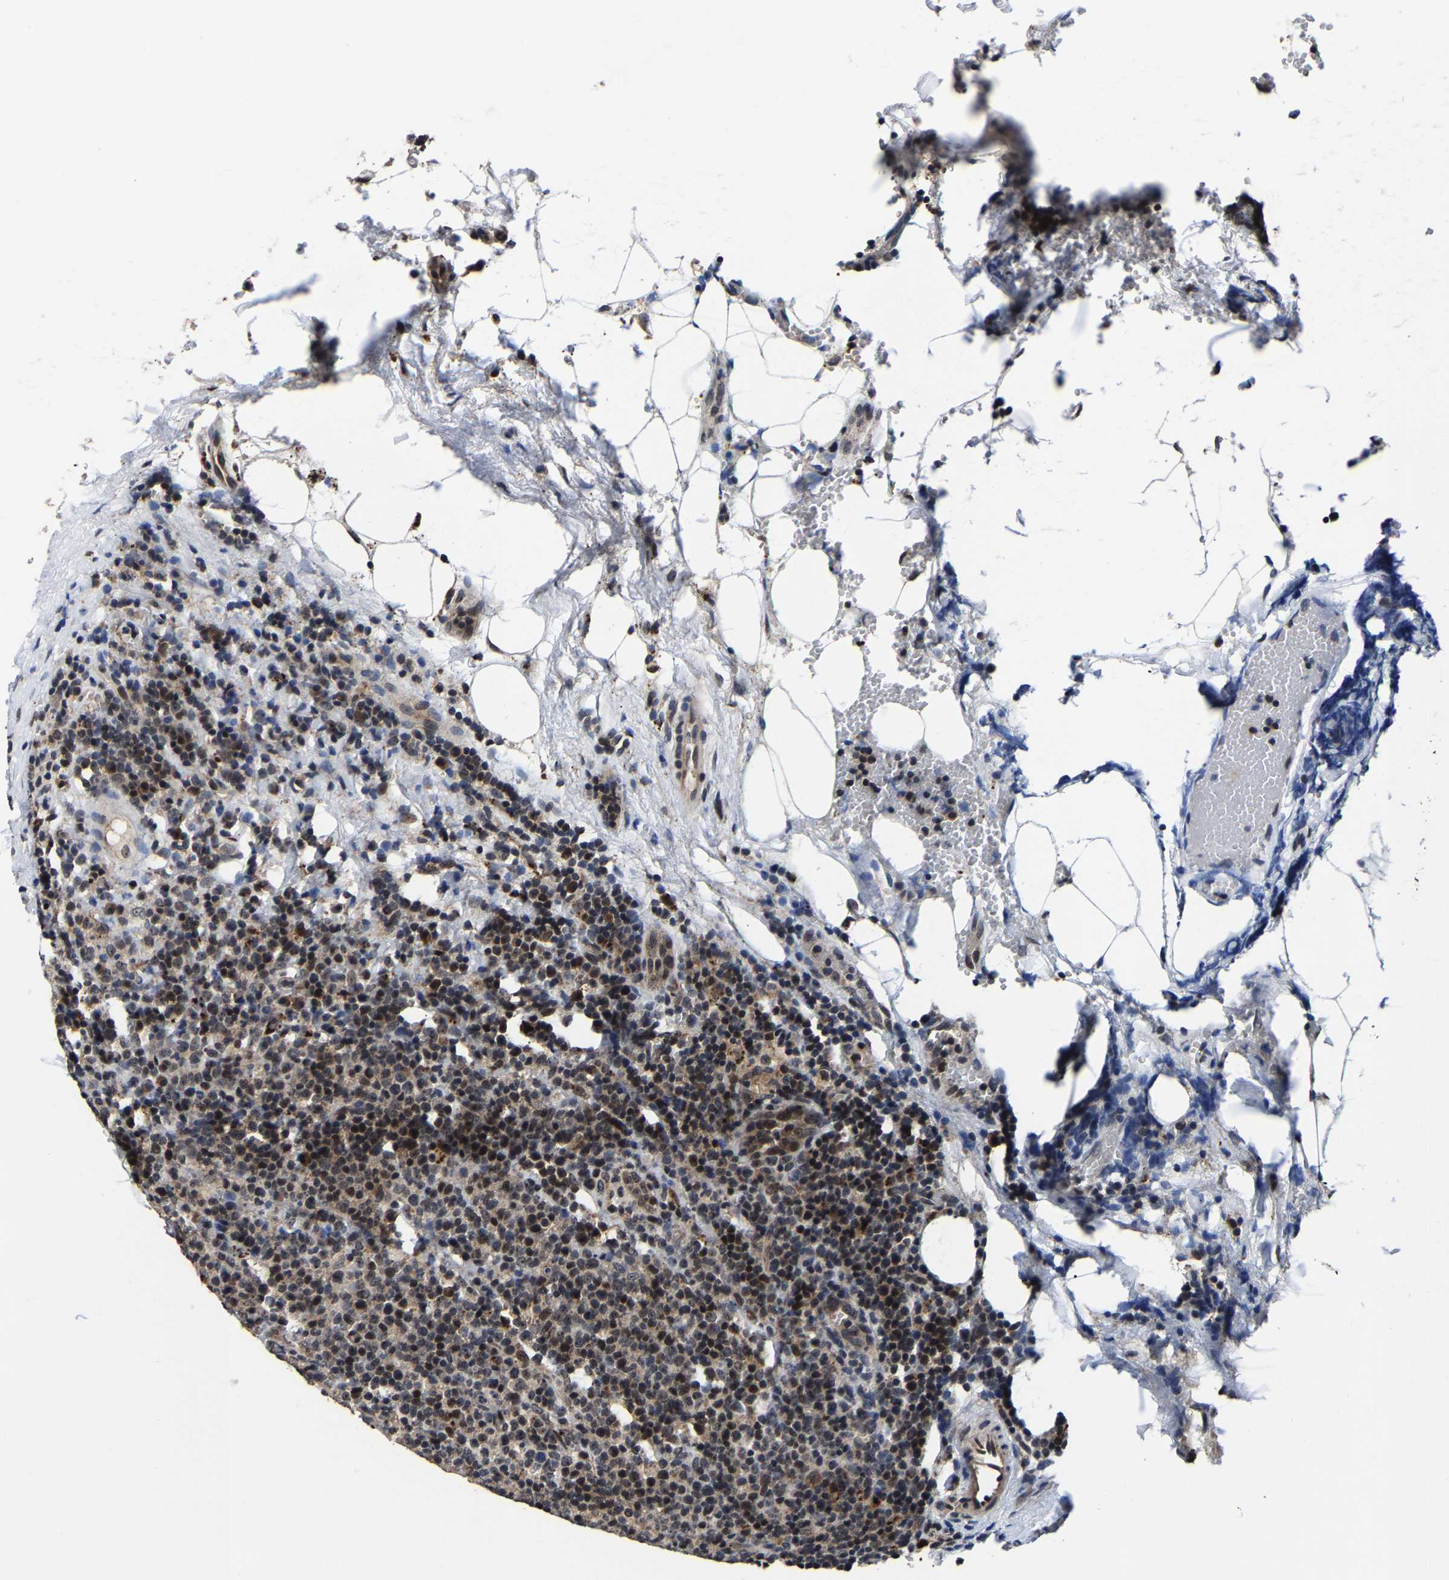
{"staining": {"intensity": "moderate", "quantity": "<25%", "location": "nuclear"}, "tissue": "lymphoma", "cell_type": "Tumor cells", "image_type": "cancer", "snomed": [{"axis": "morphology", "description": "Malignant lymphoma, non-Hodgkin's type, High grade"}, {"axis": "topography", "description": "Lymph node"}], "caption": "Lymphoma stained with immunohistochemistry (IHC) reveals moderate nuclear positivity in approximately <25% of tumor cells.", "gene": "ZCCHC7", "patient": {"sex": "male", "age": 61}}